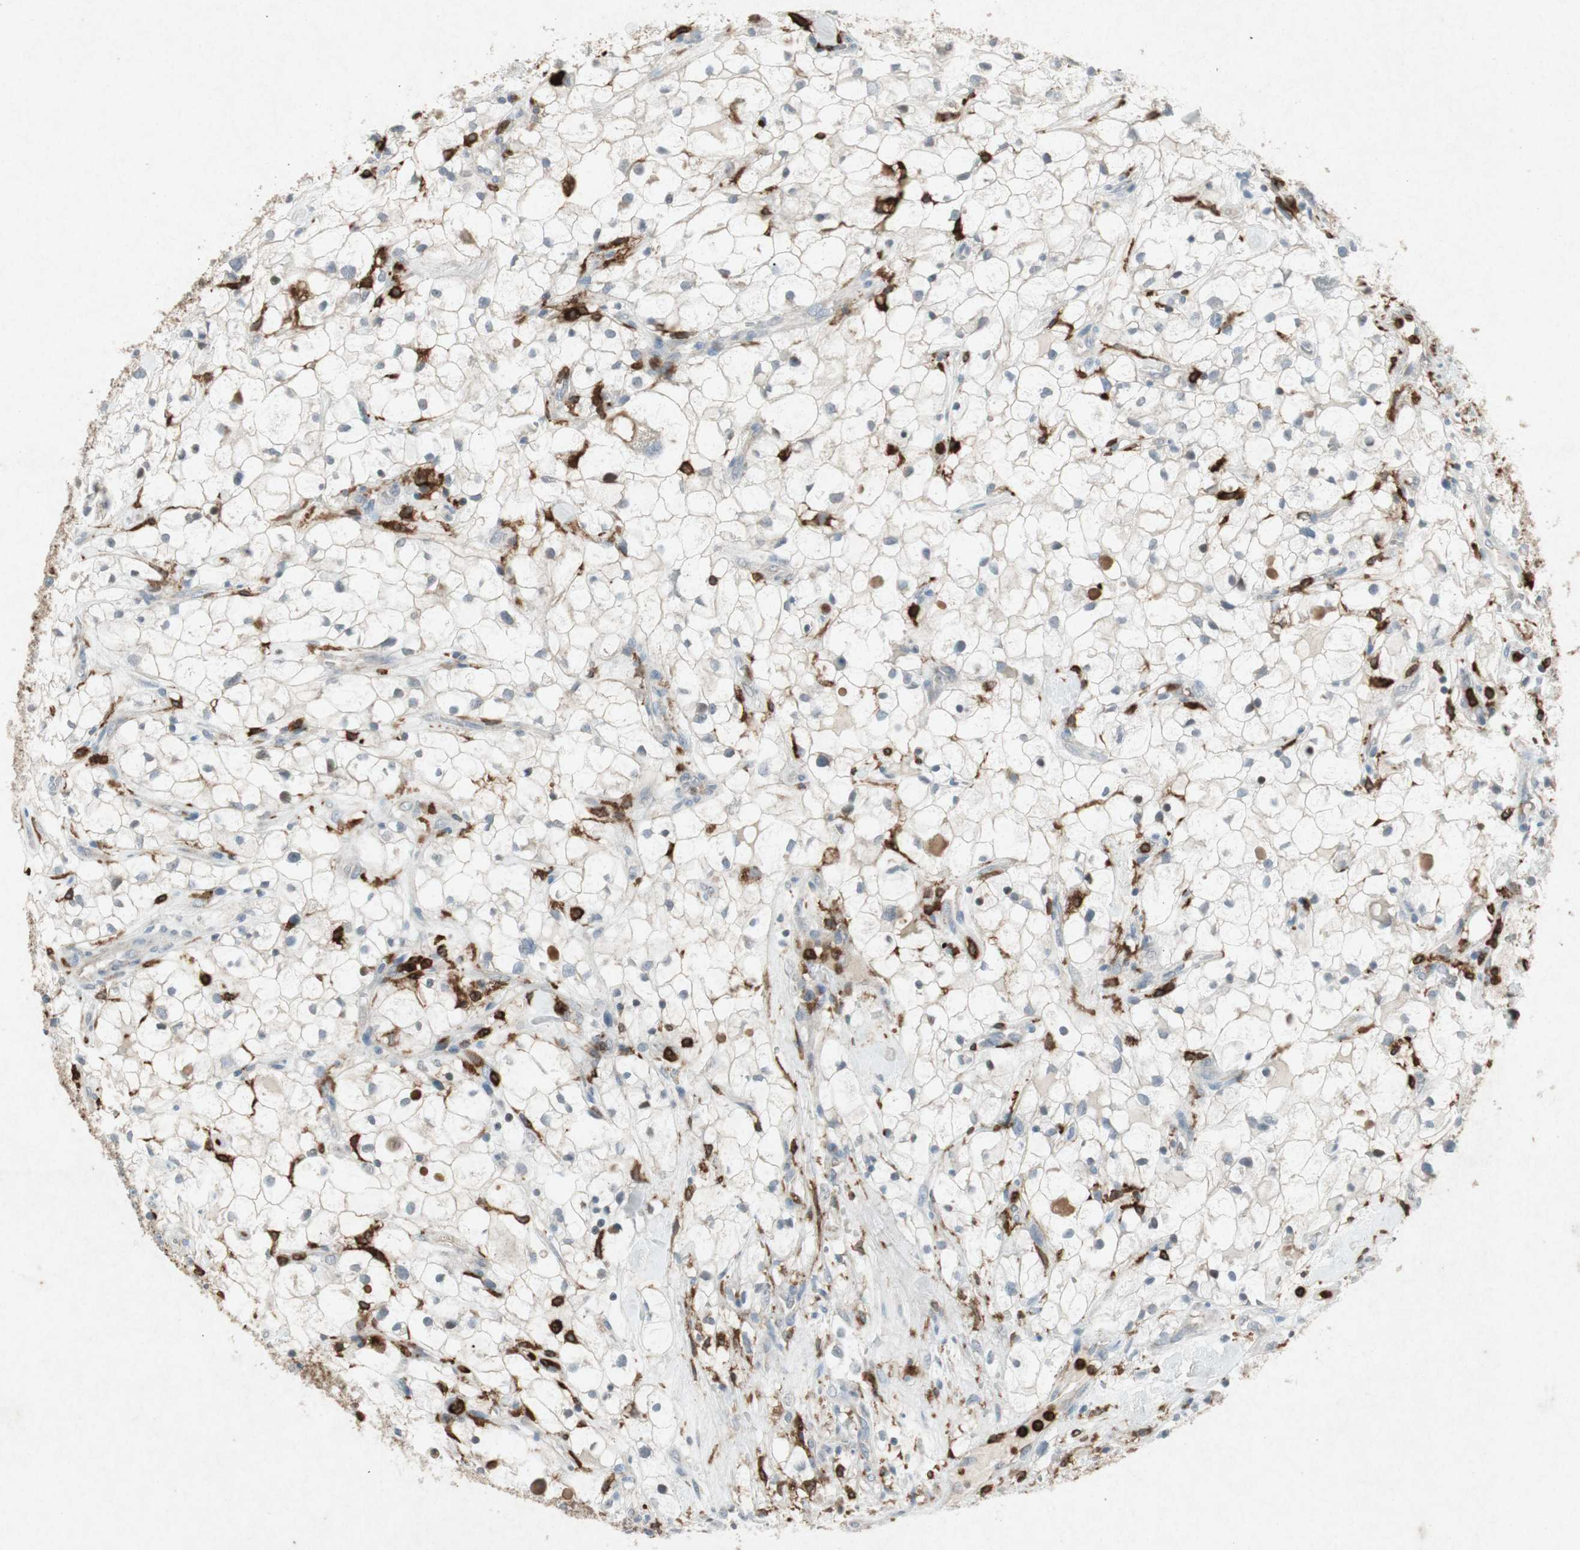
{"staining": {"intensity": "negative", "quantity": "none", "location": "none"}, "tissue": "renal cancer", "cell_type": "Tumor cells", "image_type": "cancer", "snomed": [{"axis": "morphology", "description": "Adenocarcinoma, NOS"}, {"axis": "topography", "description": "Kidney"}], "caption": "This is an immunohistochemistry micrograph of human adenocarcinoma (renal). There is no staining in tumor cells.", "gene": "TYROBP", "patient": {"sex": "female", "age": 60}}